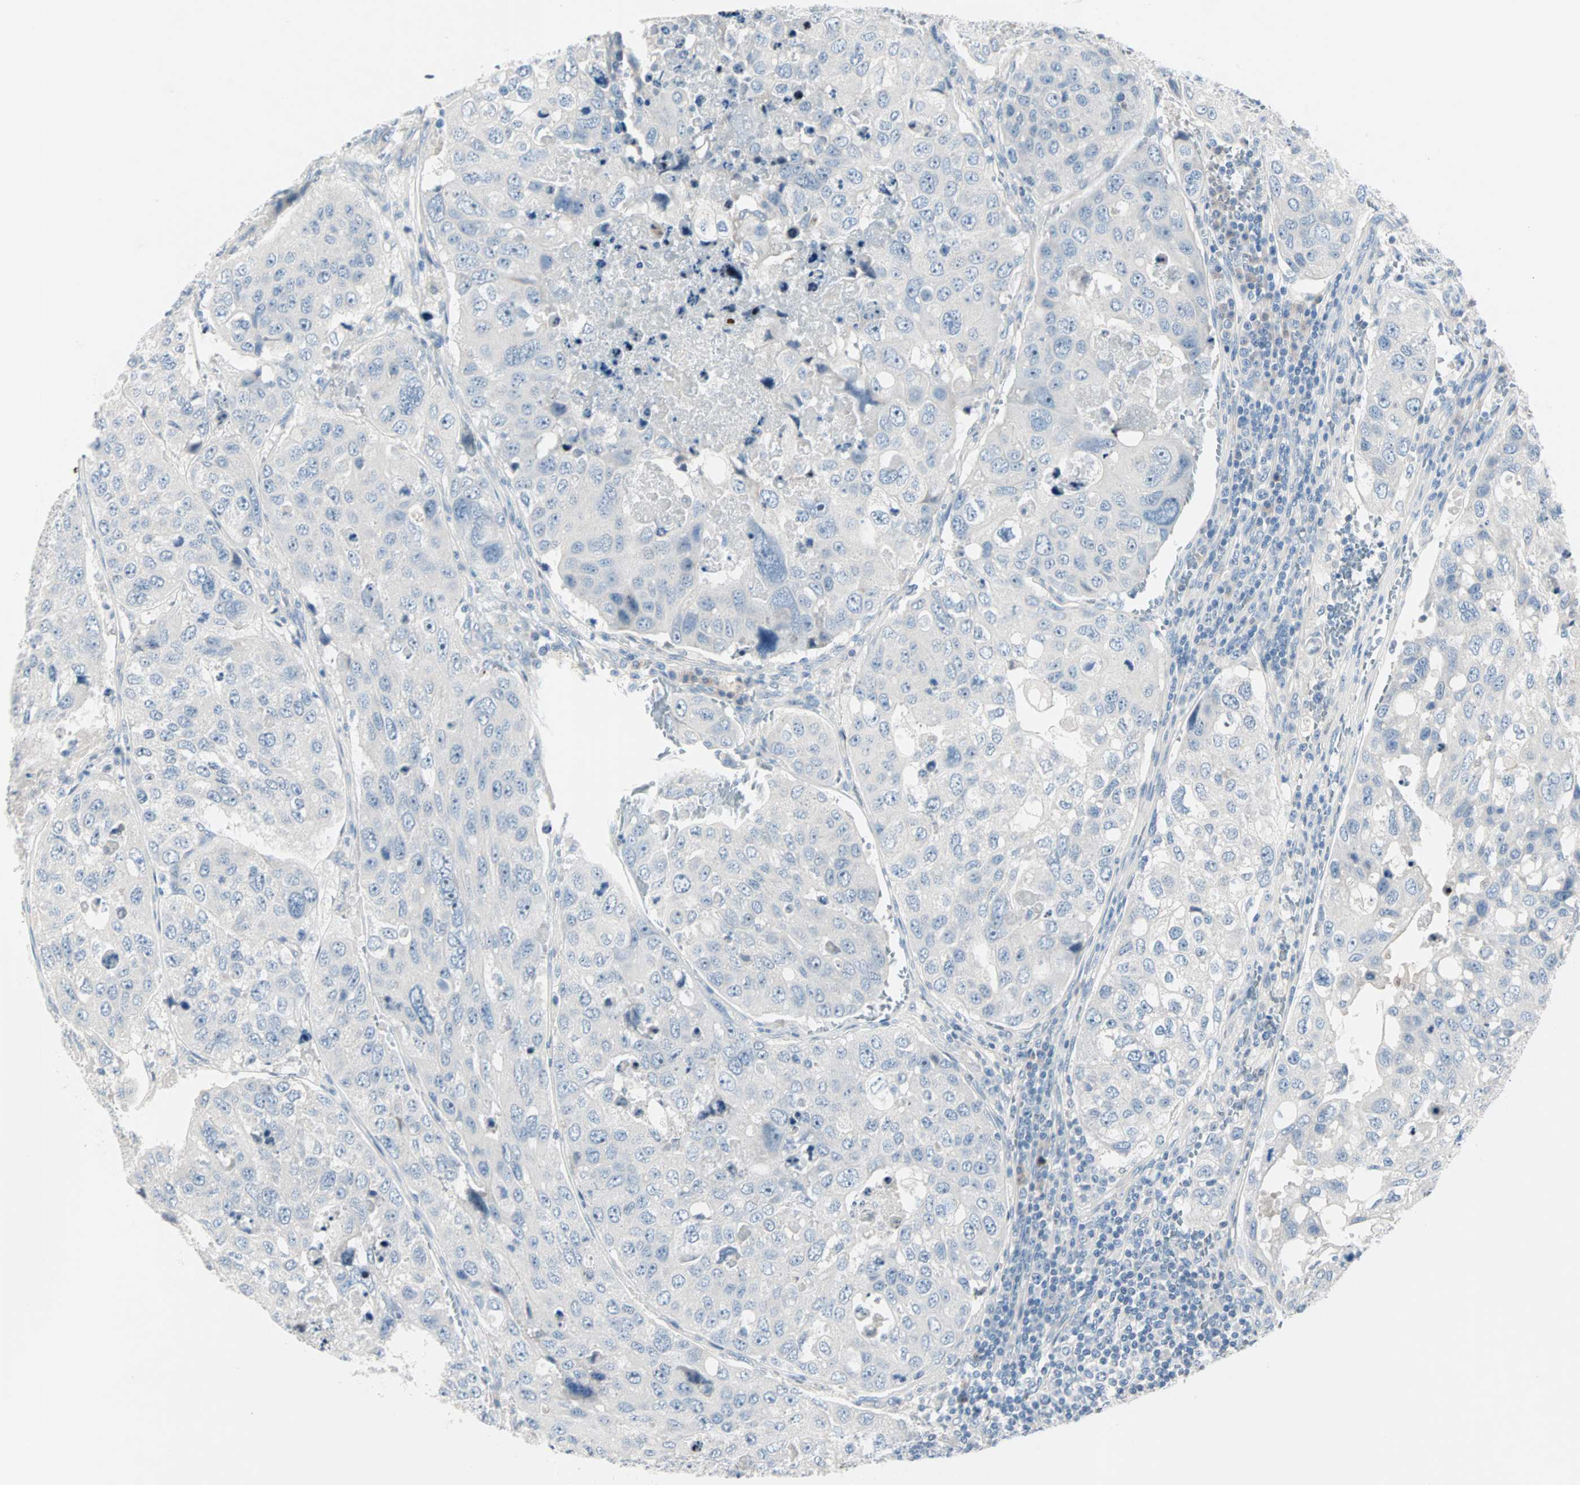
{"staining": {"intensity": "negative", "quantity": "none", "location": "none"}, "tissue": "urothelial cancer", "cell_type": "Tumor cells", "image_type": "cancer", "snomed": [{"axis": "morphology", "description": "Urothelial carcinoma, High grade"}, {"axis": "topography", "description": "Lymph node"}, {"axis": "topography", "description": "Urinary bladder"}], "caption": "DAB (3,3'-diaminobenzidine) immunohistochemical staining of human urothelial cancer reveals no significant positivity in tumor cells.", "gene": "NEFH", "patient": {"sex": "male", "age": 51}}